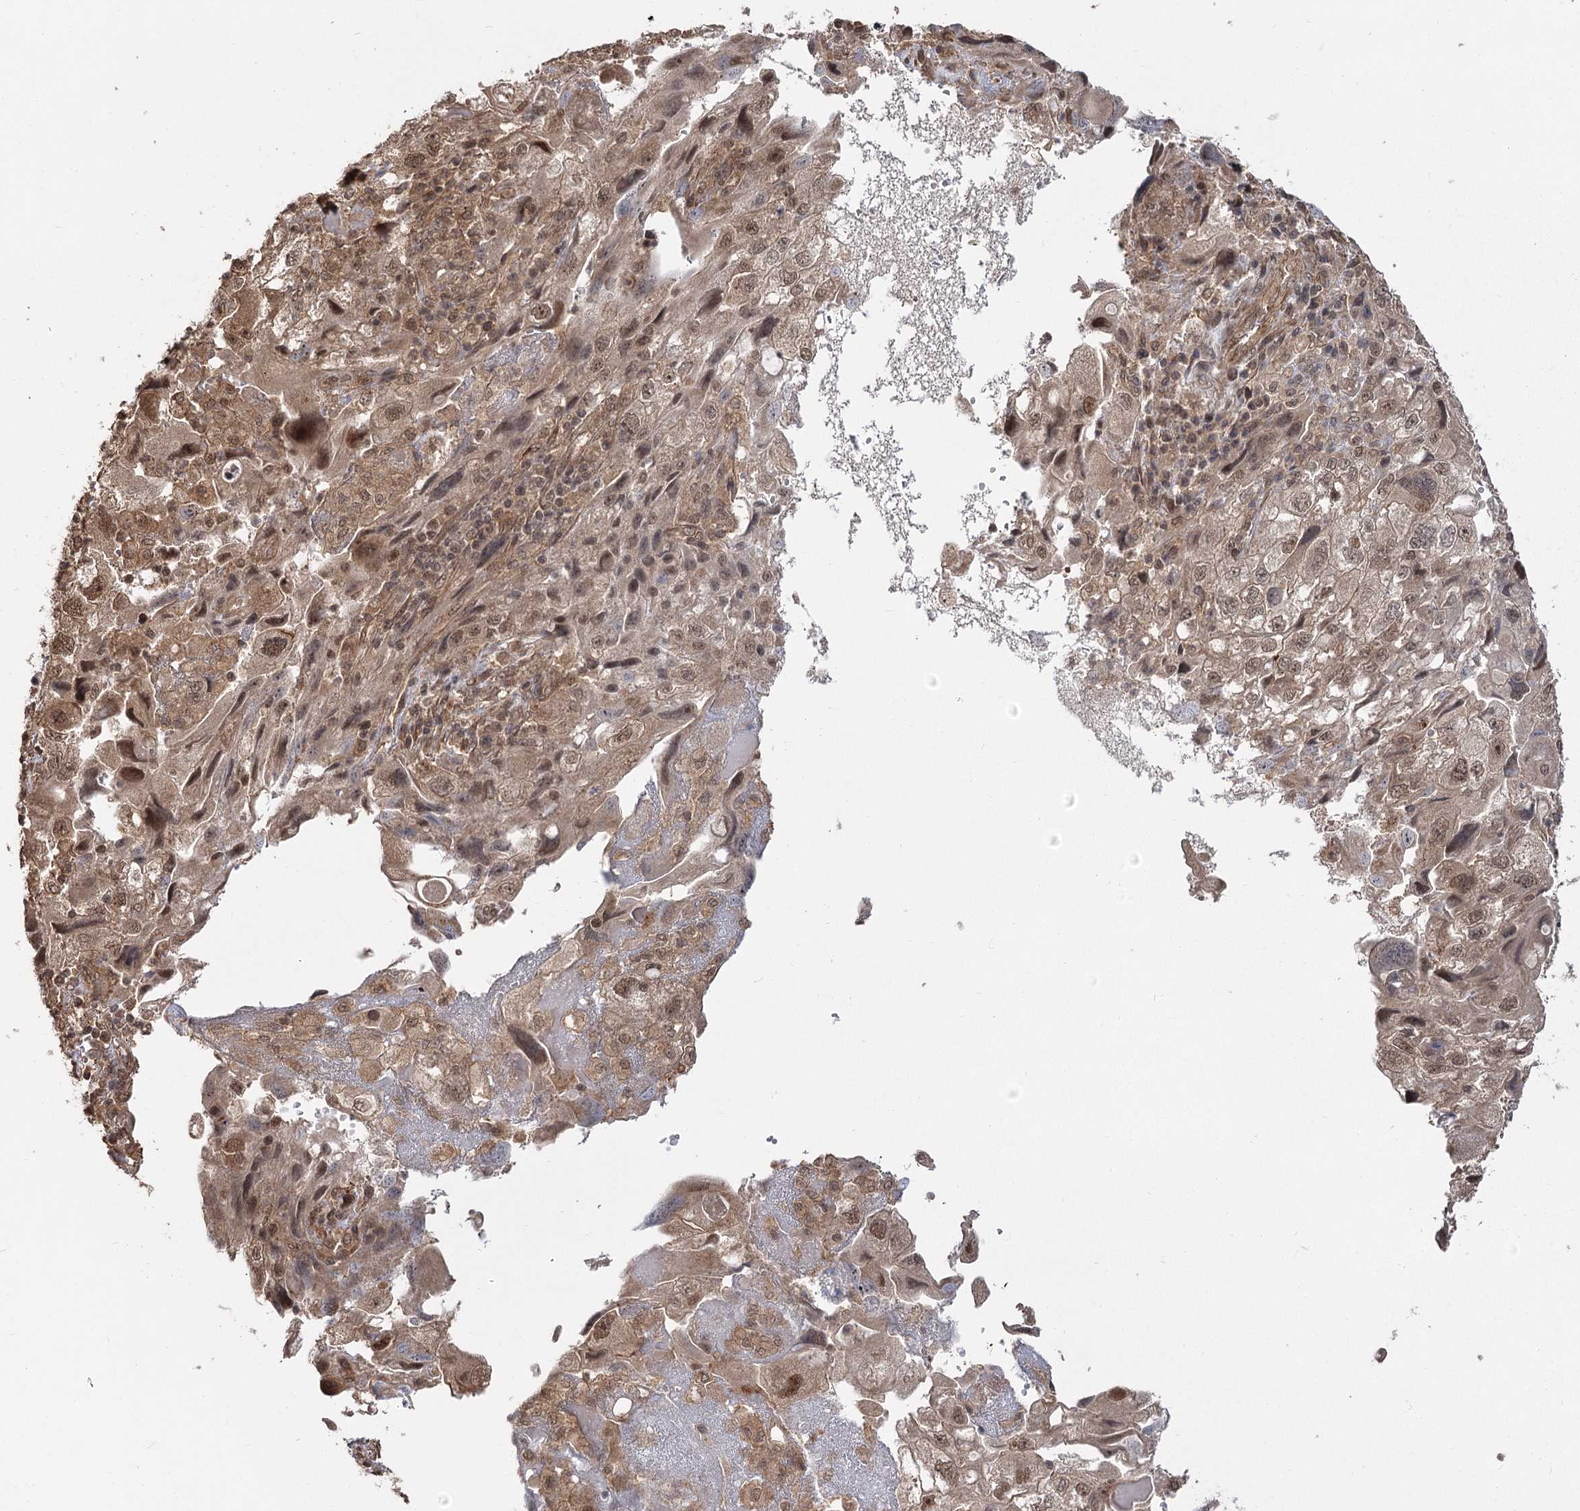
{"staining": {"intensity": "moderate", "quantity": ">75%", "location": "cytoplasmic/membranous,nuclear"}, "tissue": "endometrial cancer", "cell_type": "Tumor cells", "image_type": "cancer", "snomed": [{"axis": "morphology", "description": "Adenocarcinoma, NOS"}, {"axis": "topography", "description": "Endometrium"}], "caption": "Tumor cells display medium levels of moderate cytoplasmic/membranous and nuclear positivity in approximately >75% of cells in endometrial adenocarcinoma.", "gene": "R3HDM2", "patient": {"sex": "female", "age": 49}}